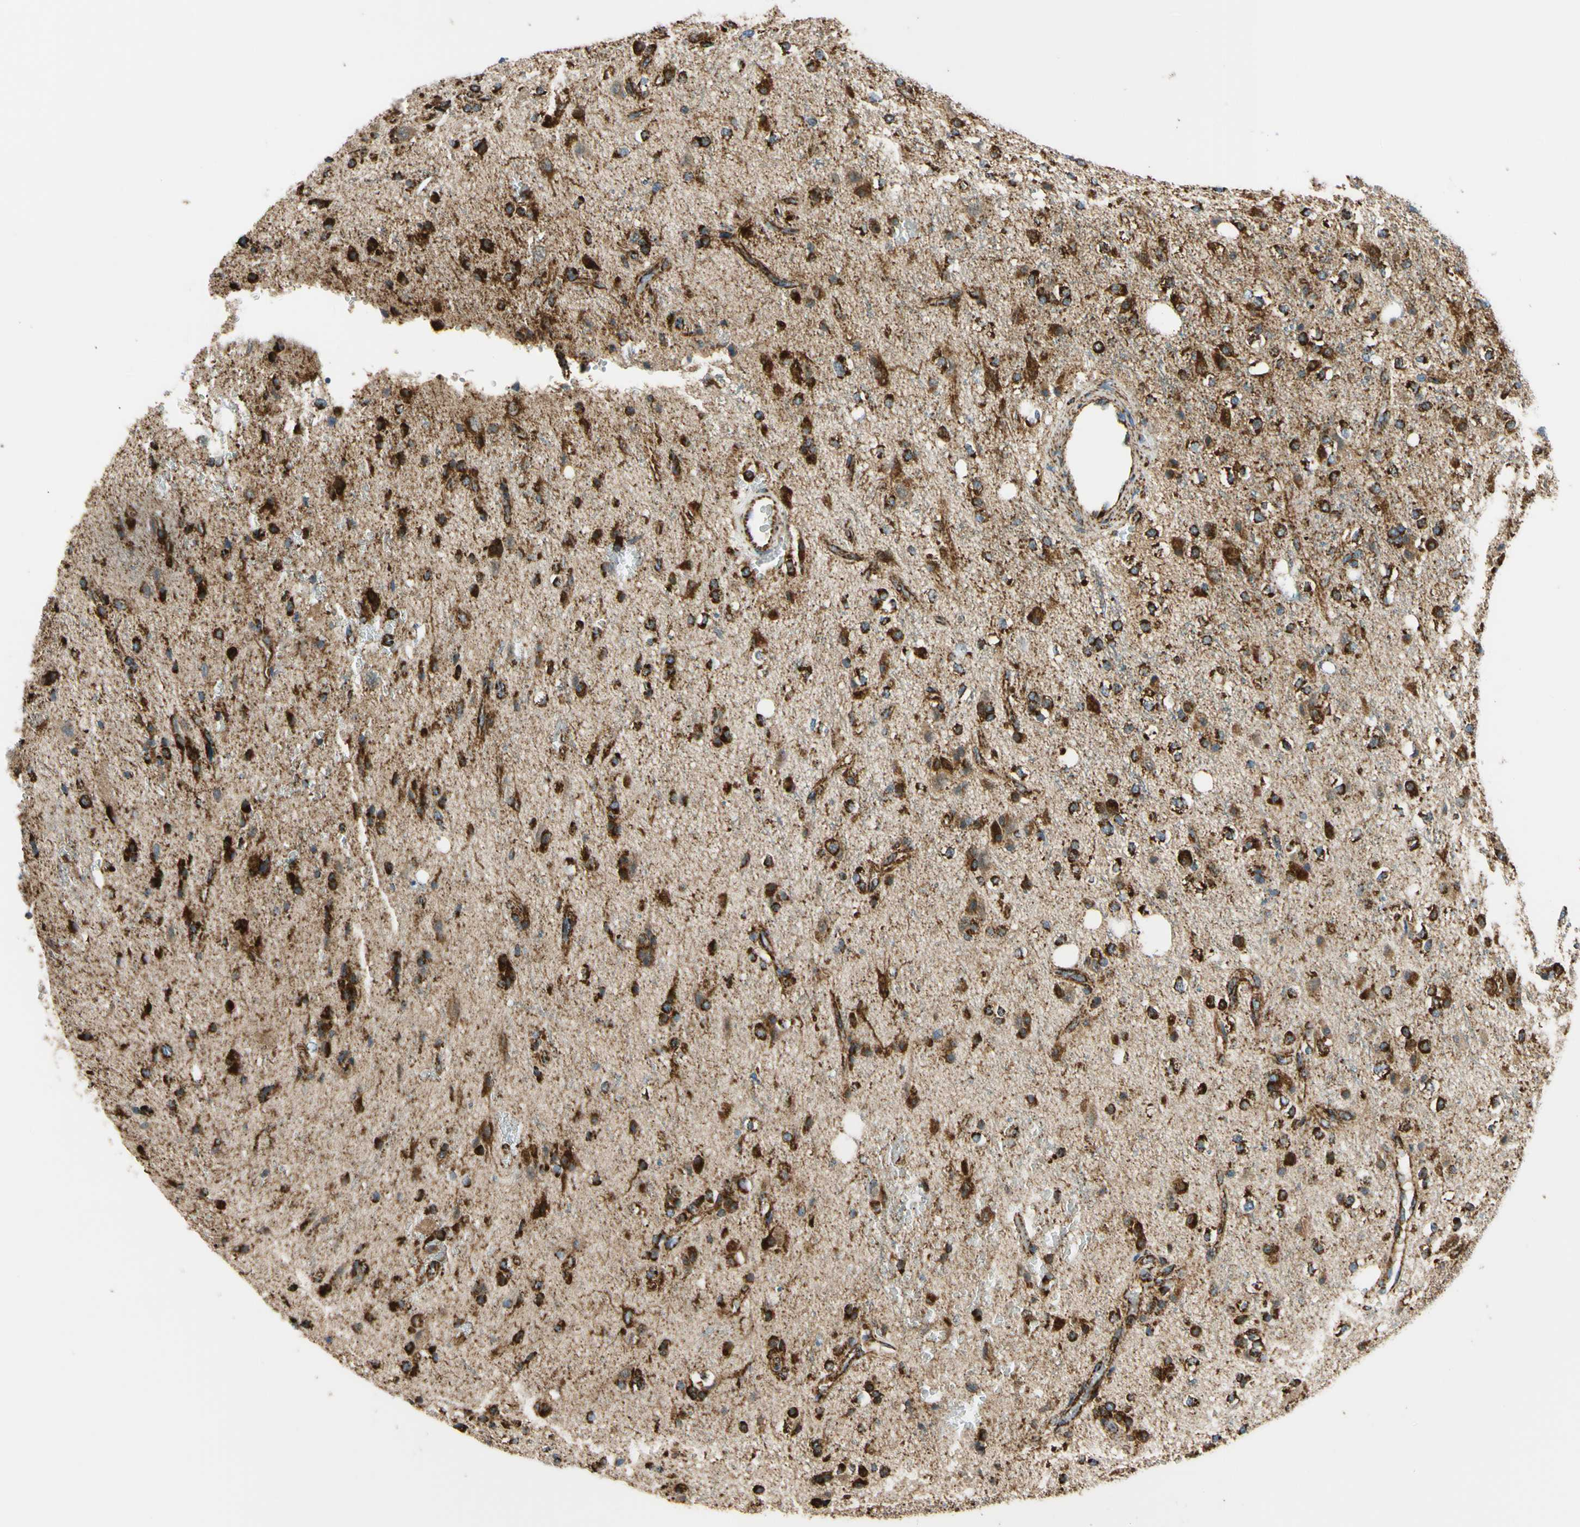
{"staining": {"intensity": "strong", "quantity": ">75%", "location": "cytoplasmic/membranous"}, "tissue": "glioma", "cell_type": "Tumor cells", "image_type": "cancer", "snomed": [{"axis": "morphology", "description": "Glioma, malignant, High grade"}, {"axis": "topography", "description": "Brain"}], "caption": "This is a micrograph of immunohistochemistry staining of malignant high-grade glioma, which shows strong staining in the cytoplasmic/membranous of tumor cells.", "gene": "MAVS", "patient": {"sex": "male", "age": 47}}